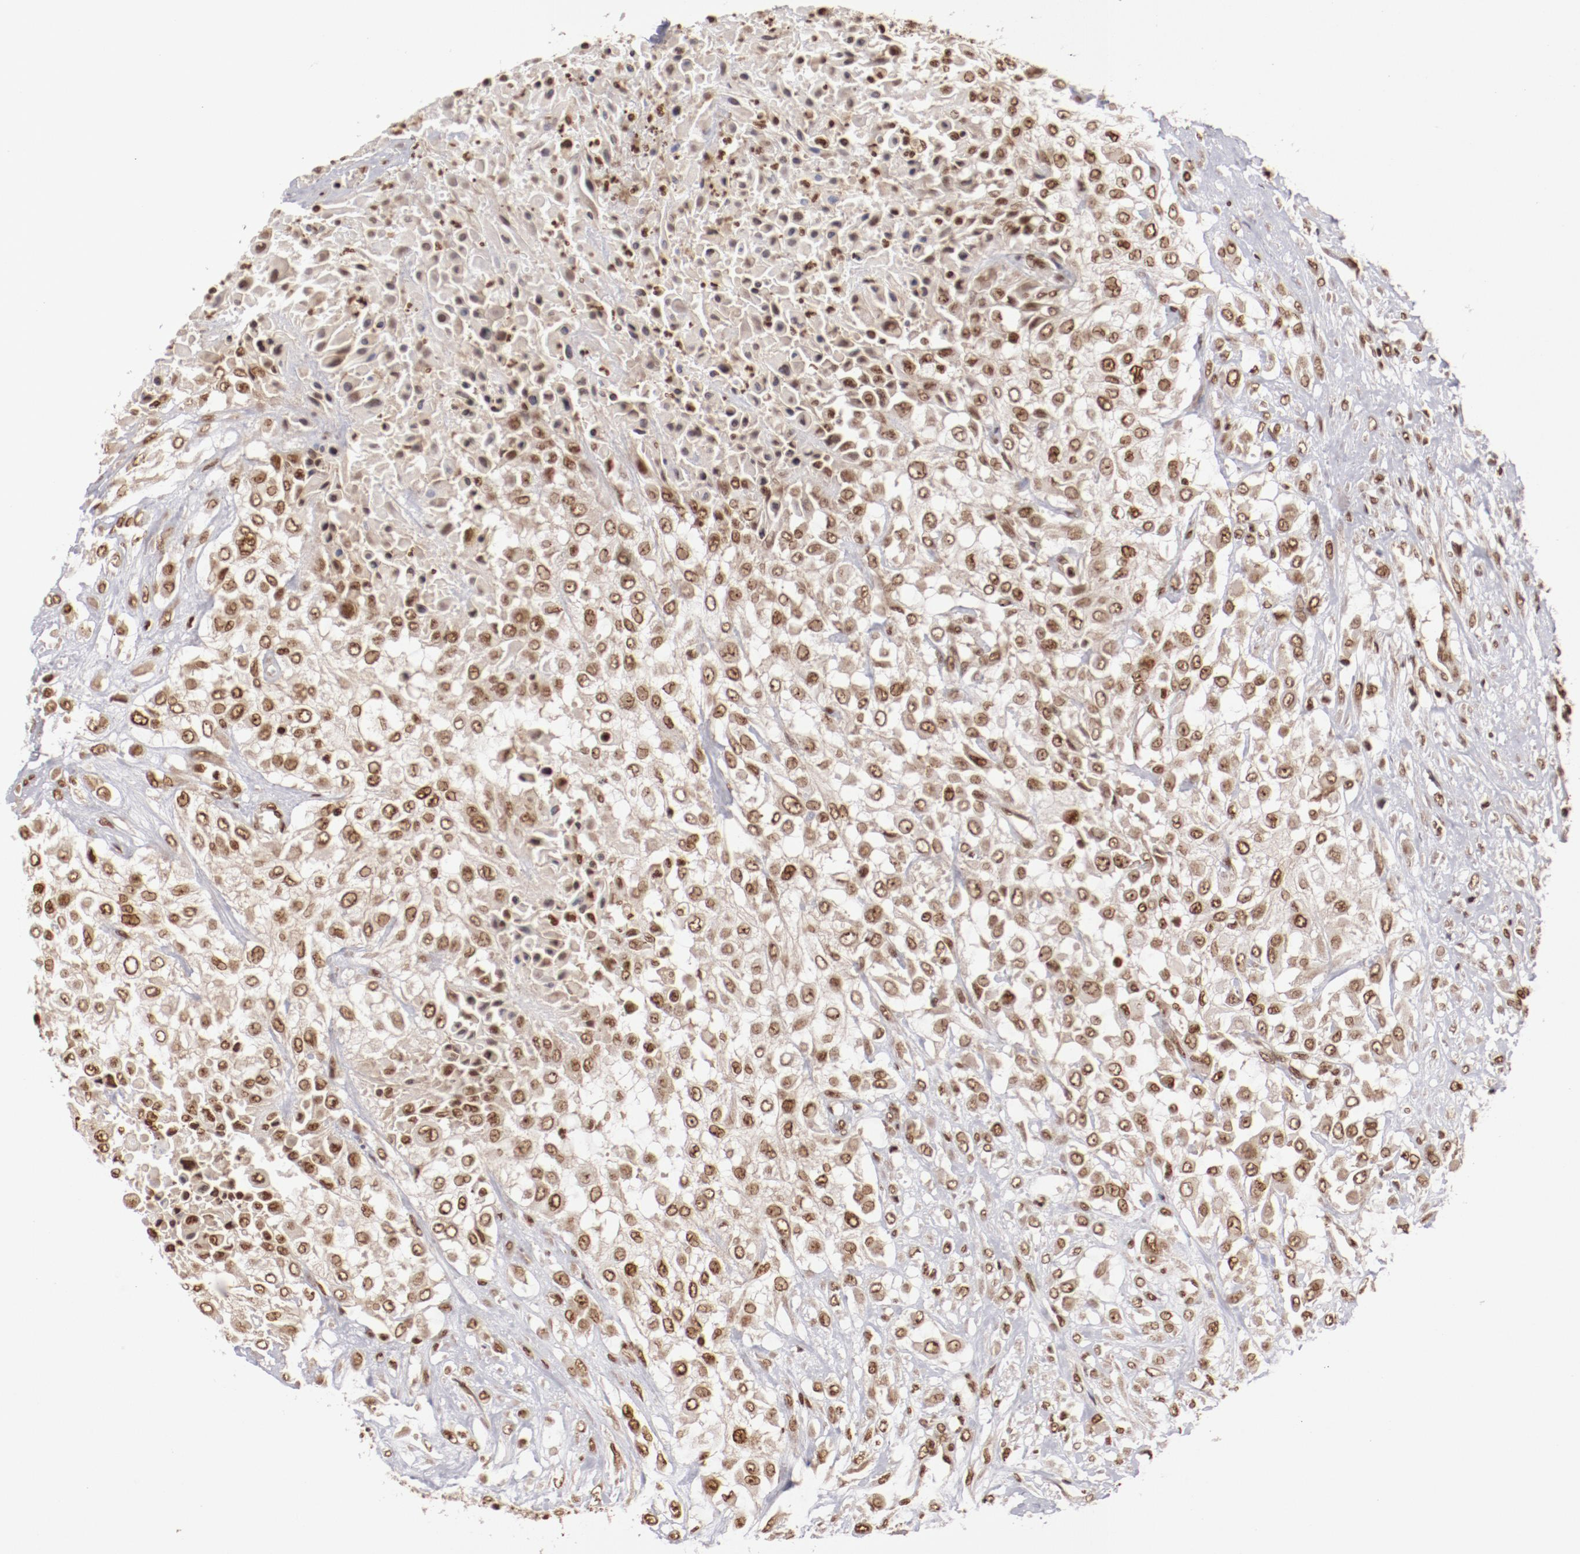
{"staining": {"intensity": "moderate", "quantity": ">75%", "location": "nuclear"}, "tissue": "urothelial cancer", "cell_type": "Tumor cells", "image_type": "cancer", "snomed": [{"axis": "morphology", "description": "Urothelial carcinoma, High grade"}, {"axis": "topography", "description": "Urinary bladder"}], "caption": "Moderate nuclear staining is seen in about >75% of tumor cells in urothelial carcinoma (high-grade). (brown staining indicates protein expression, while blue staining denotes nuclei).", "gene": "ABL2", "patient": {"sex": "male", "age": 57}}